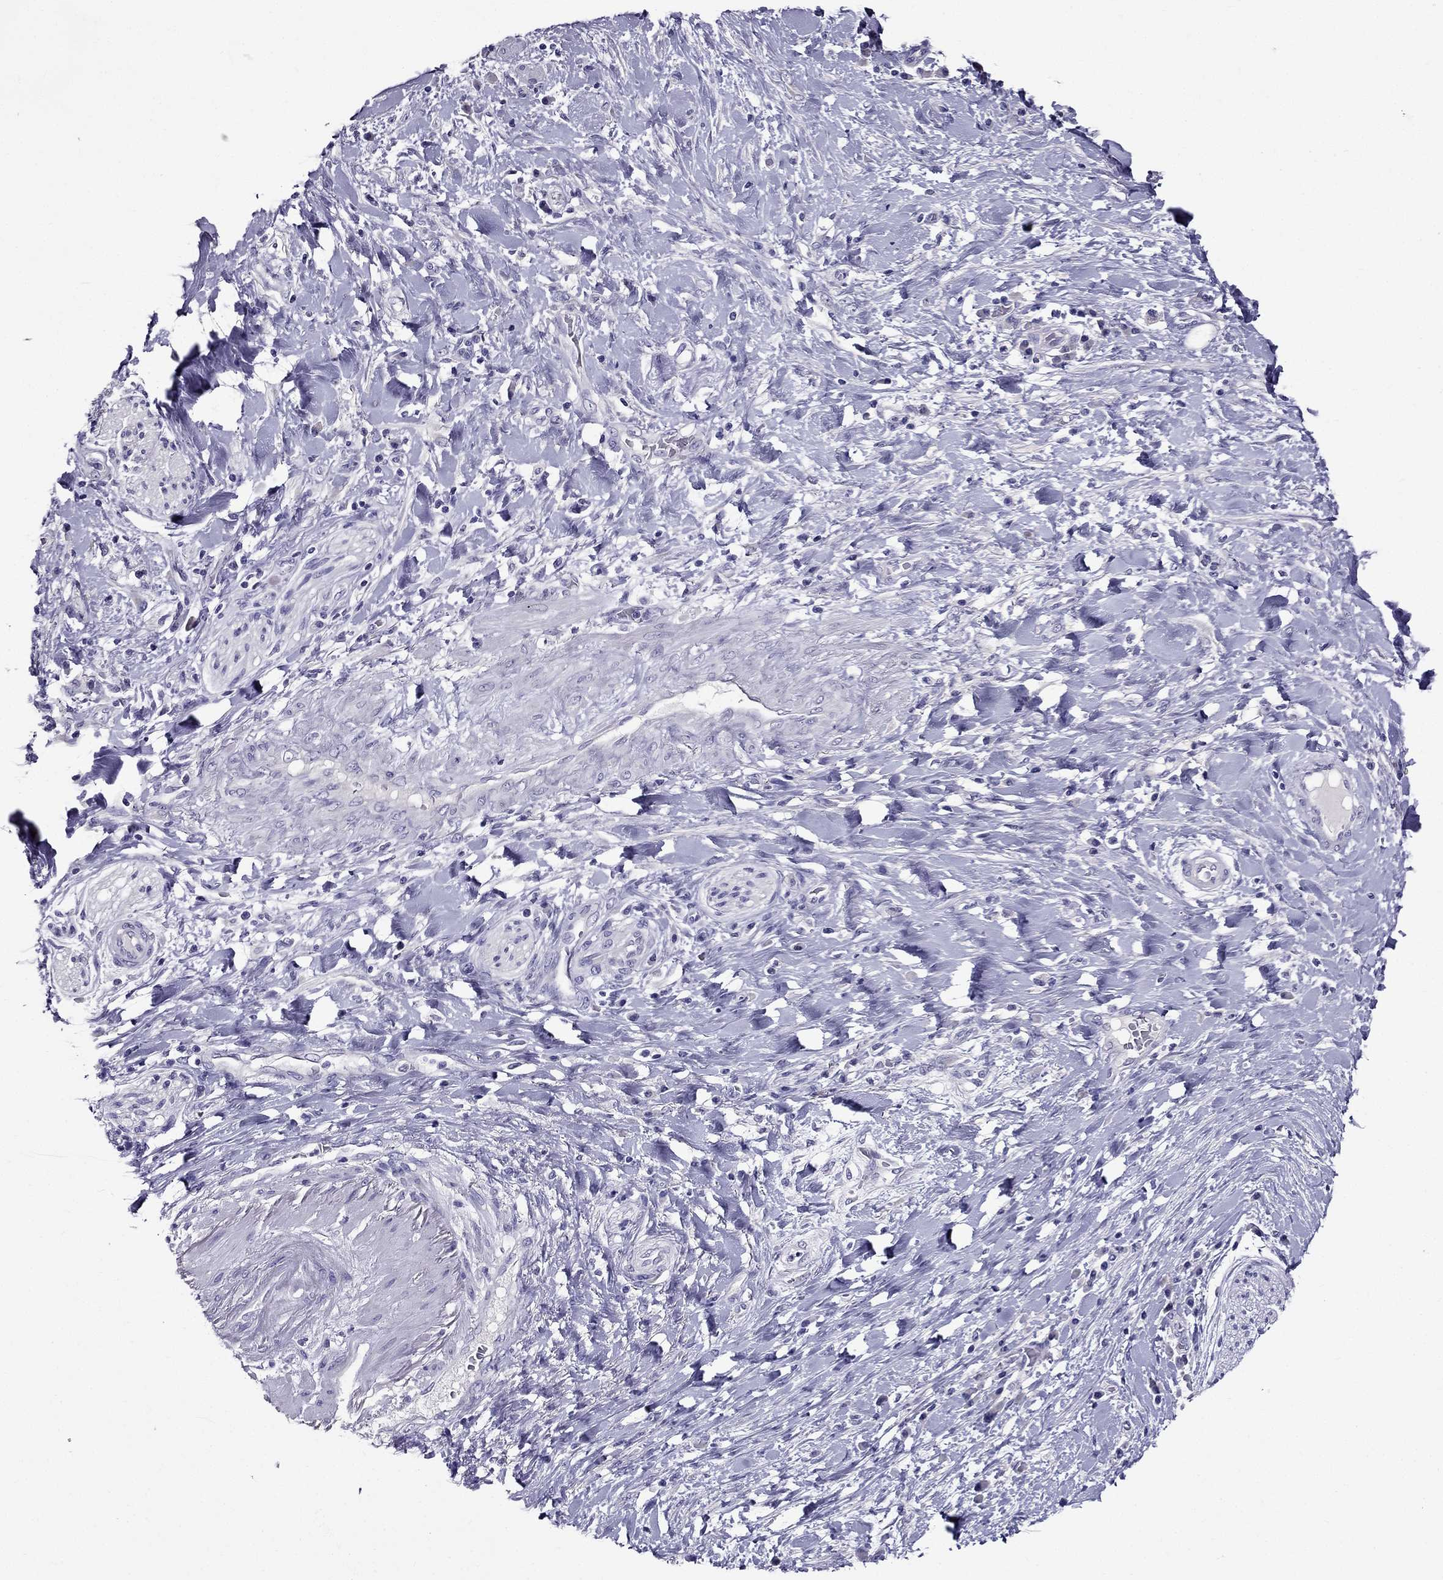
{"staining": {"intensity": "negative", "quantity": "none", "location": "none"}, "tissue": "liver cancer", "cell_type": "Tumor cells", "image_type": "cancer", "snomed": [{"axis": "morphology", "description": "Cholangiocarcinoma"}, {"axis": "topography", "description": "Liver"}], "caption": "Liver cholangiocarcinoma was stained to show a protein in brown. There is no significant staining in tumor cells.", "gene": "ZNF541", "patient": {"sex": "female", "age": 73}}